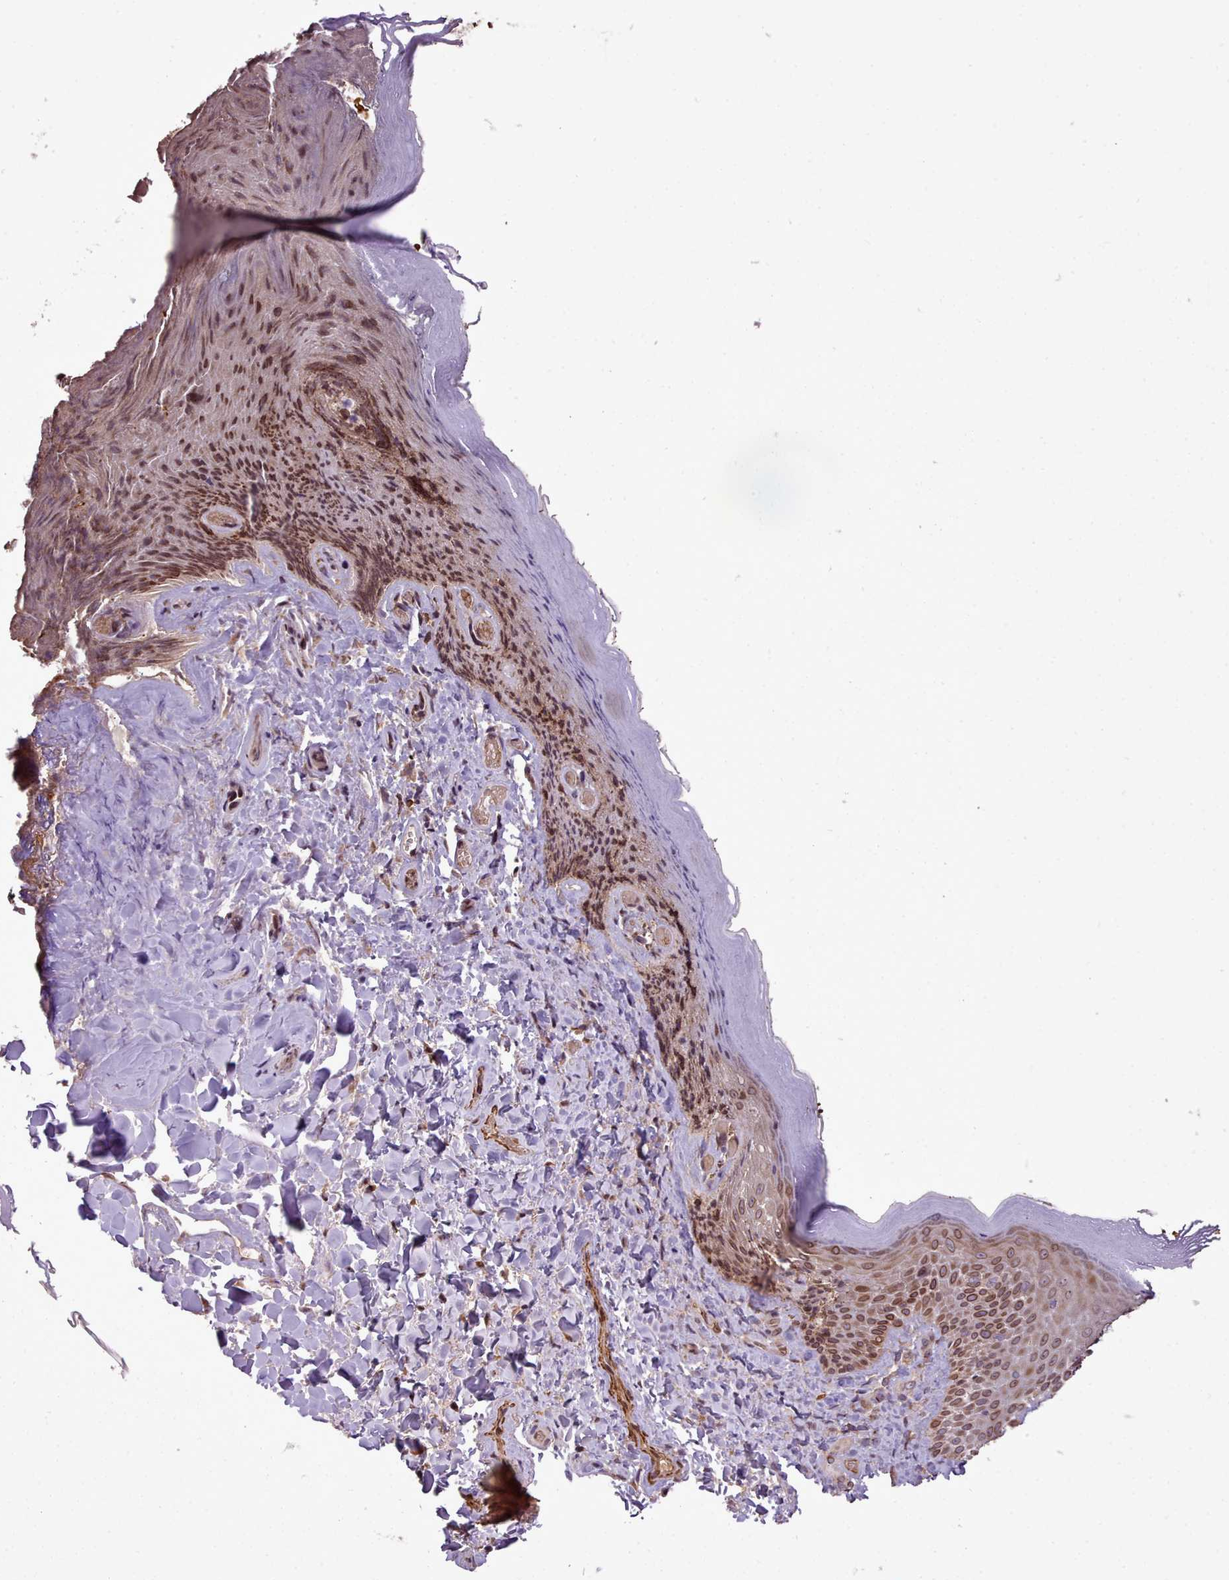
{"staining": {"intensity": "moderate", "quantity": ">75%", "location": "cytoplasmic/membranous,nuclear"}, "tissue": "skin", "cell_type": "Epidermal cells", "image_type": "normal", "snomed": [{"axis": "morphology", "description": "Normal tissue, NOS"}, {"axis": "topography", "description": "Anal"}], "caption": "This image exhibits normal skin stained with immunohistochemistry (IHC) to label a protein in brown. The cytoplasmic/membranous,nuclear of epidermal cells show moderate positivity for the protein. Nuclei are counter-stained blue.", "gene": "CABP1", "patient": {"sex": "female", "age": 89}}